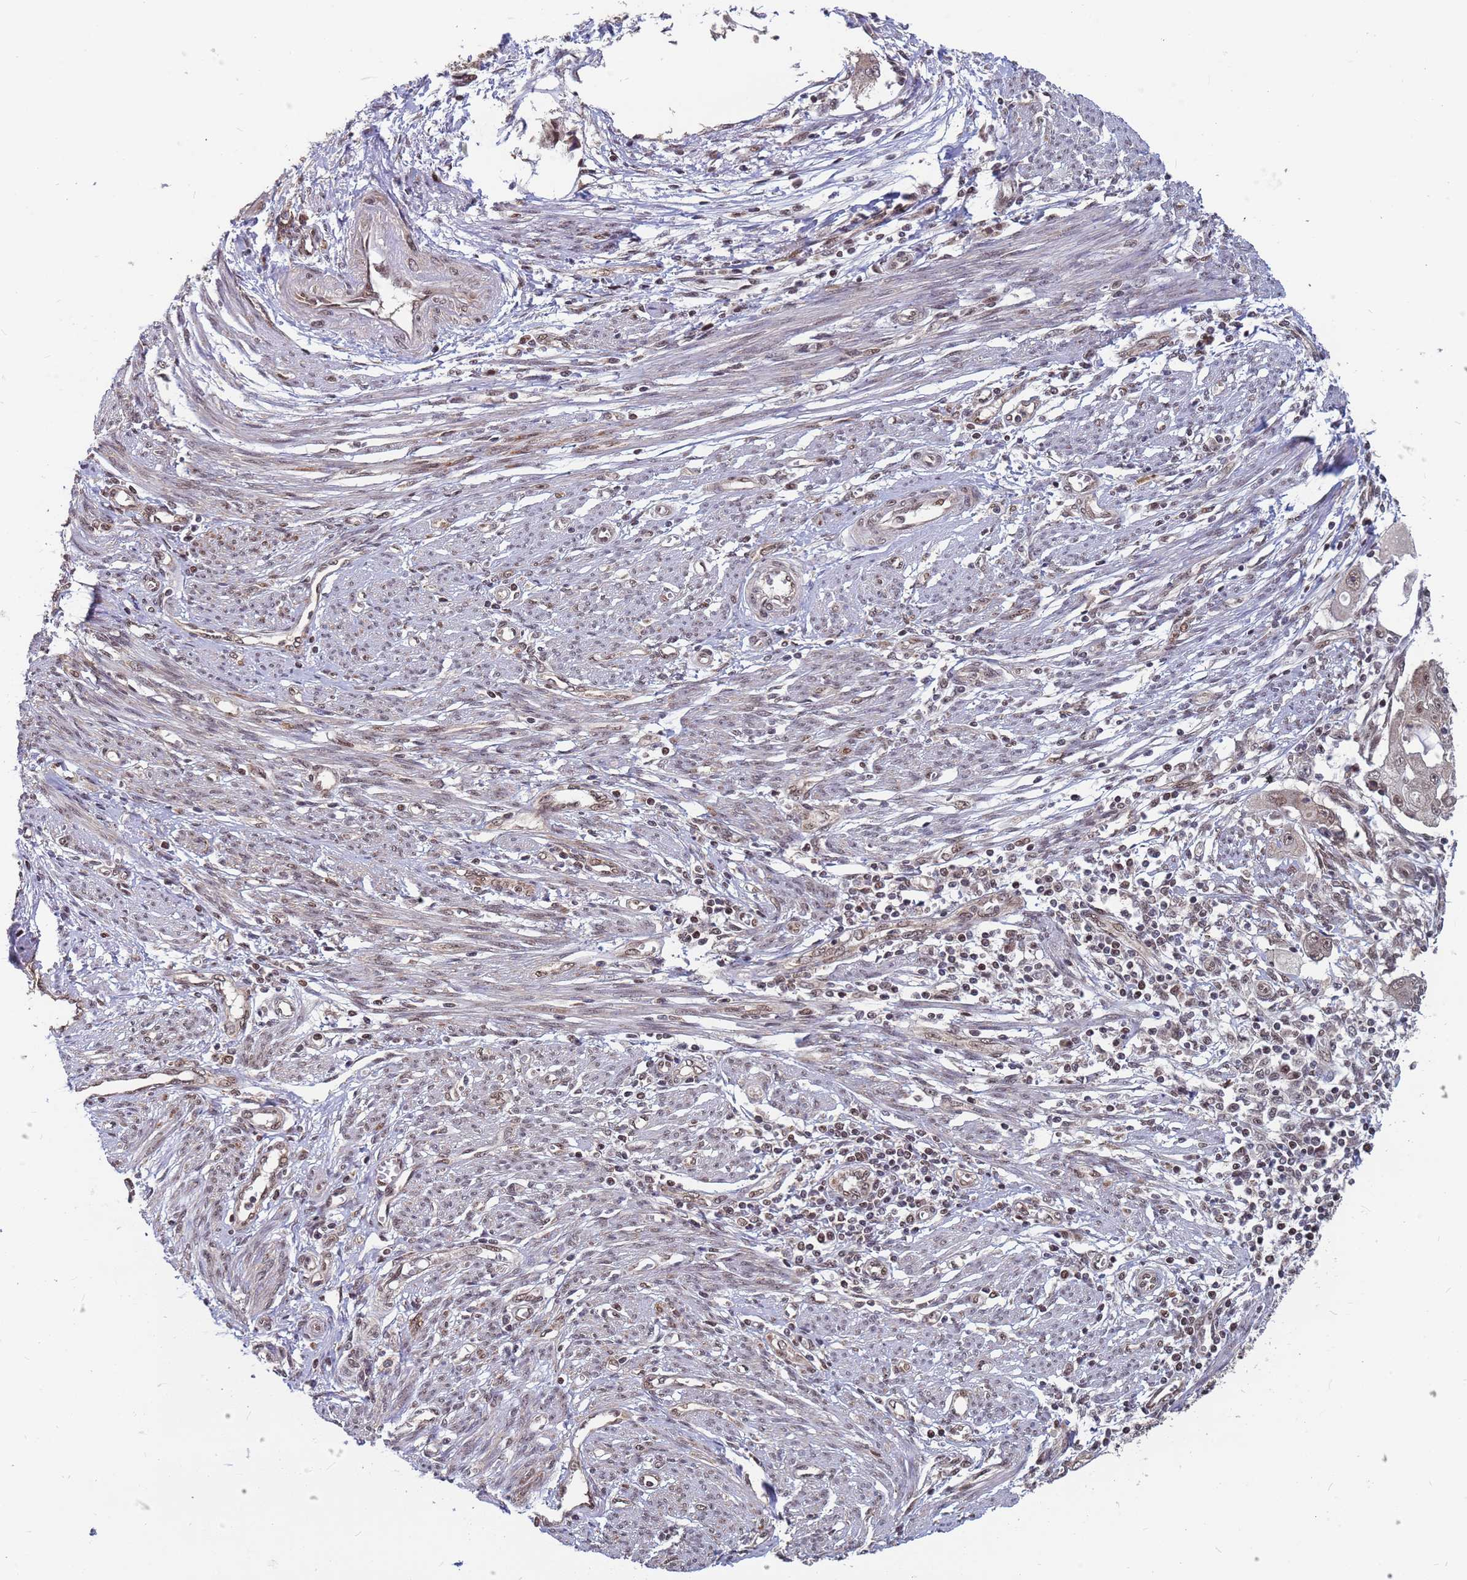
{"staining": {"intensity": "negative", "quantity": "none", "location": "none"}, "tissue": "endometrial cancer", "cell_type": "Tumor cells", "image_type": "cancer", "snomed": [{"axis": "morphology", "description": "Adenocarcinoma, NOS"}, {"axis": "topography", "description": "Endometrium"}], "caption": "There is no significant positivity in tumor cells of adenocarcinoma (endometrial).", "gene": "DENND2B", "patient": {"sex": "female", "age": 56}}